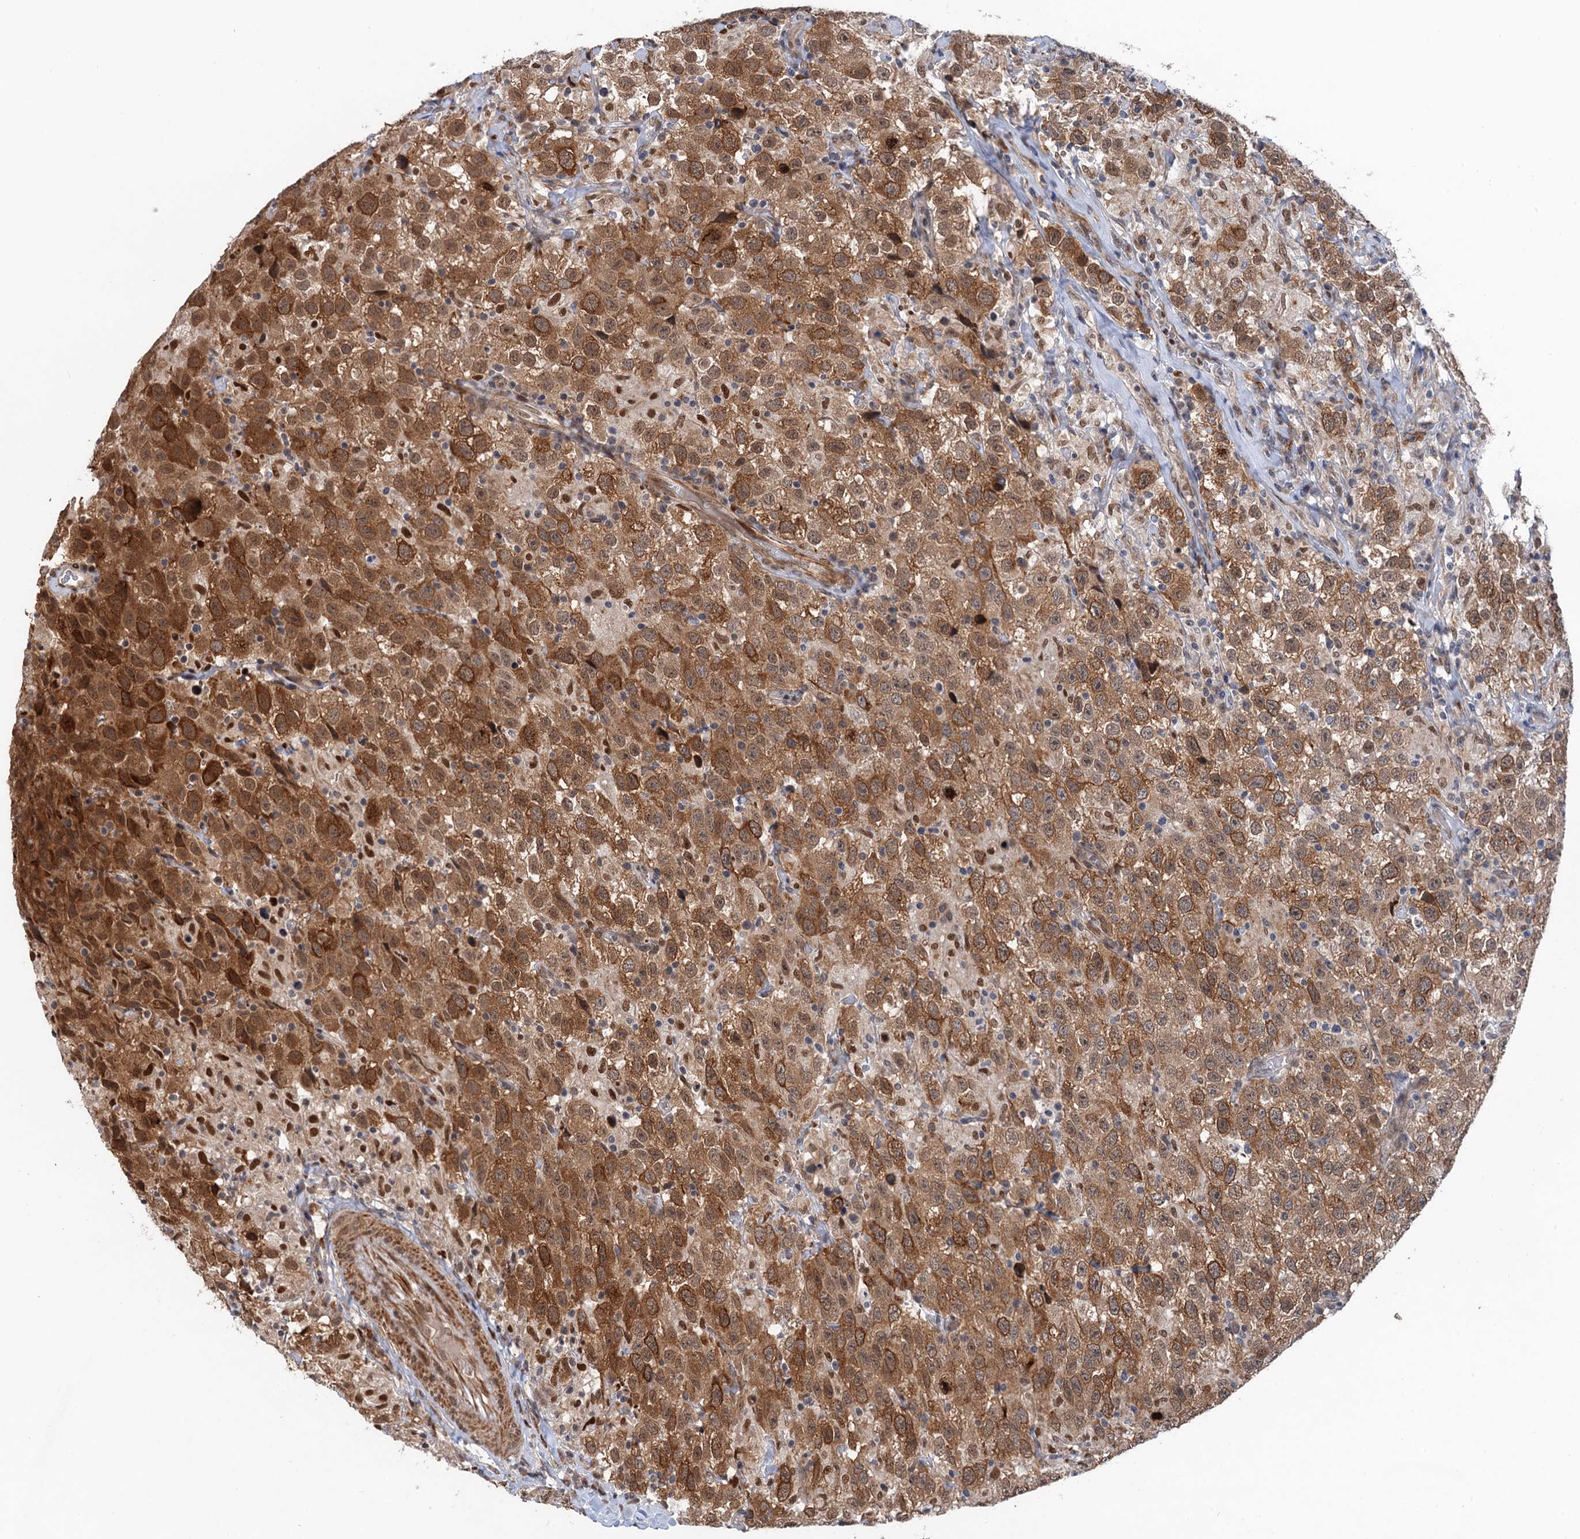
{"staining": {"intensity": "moderate", "quantity": ">75%", "location": "cytoplasmic/membranous"}, "tissue": "testis cancer", "cell_type": "Tumor cells", "image_type": "cancer", "snomed": [{"axis": "morphology", "description": "Seminoma, NOS"}, {"axis": "topography", "description": "Testis"}], "caption": "Moderate cytoplasmic/membranous positivity for a protein is seen in about >75% of tumor cells of seminoma (testis) using IHC.", "gene": "TTC31", "patient": {"sex": "male", "age": 41}}